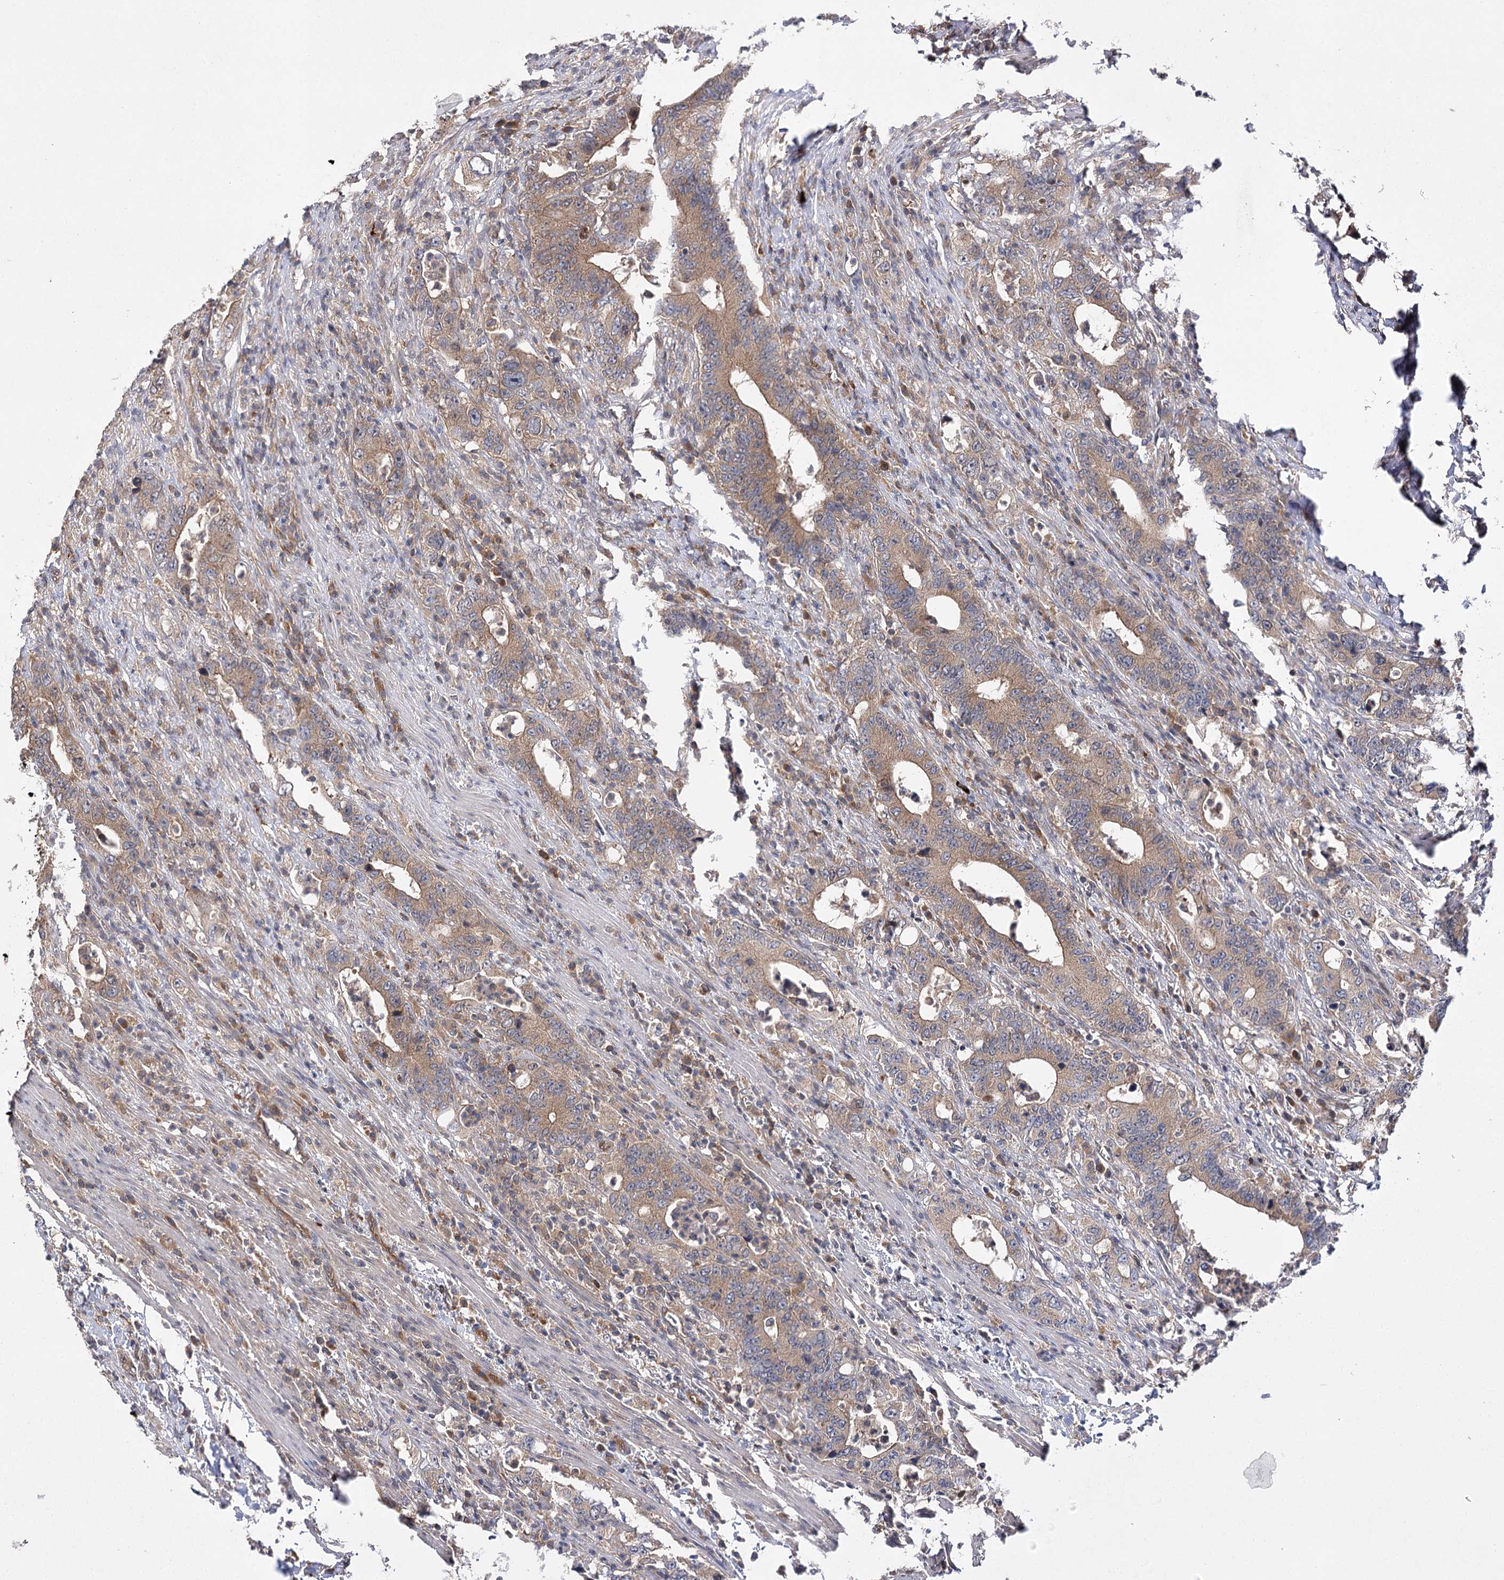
{"staining": {"intensity": "moderate", "quantity": ">75%", "location": "cytoplasmic/membranous"}, "tissue": "colorectal cancer", "cell_type": "Tumor cells", "image_type": "cancer", "snomed": [{"axis": "morphology", "description": "Adenocarcinoma, NOS"}, {"axis": "topography", "description": "Colon"}], "caption": "Colorectal cancer (adenocarcinoma) stained with a brown dye exhibits moderate cytoplasmic/membranous positive staining in about >75% of tumor cells.", "gene": "BCR", "patient": {"sex": "female", "age": 75}}